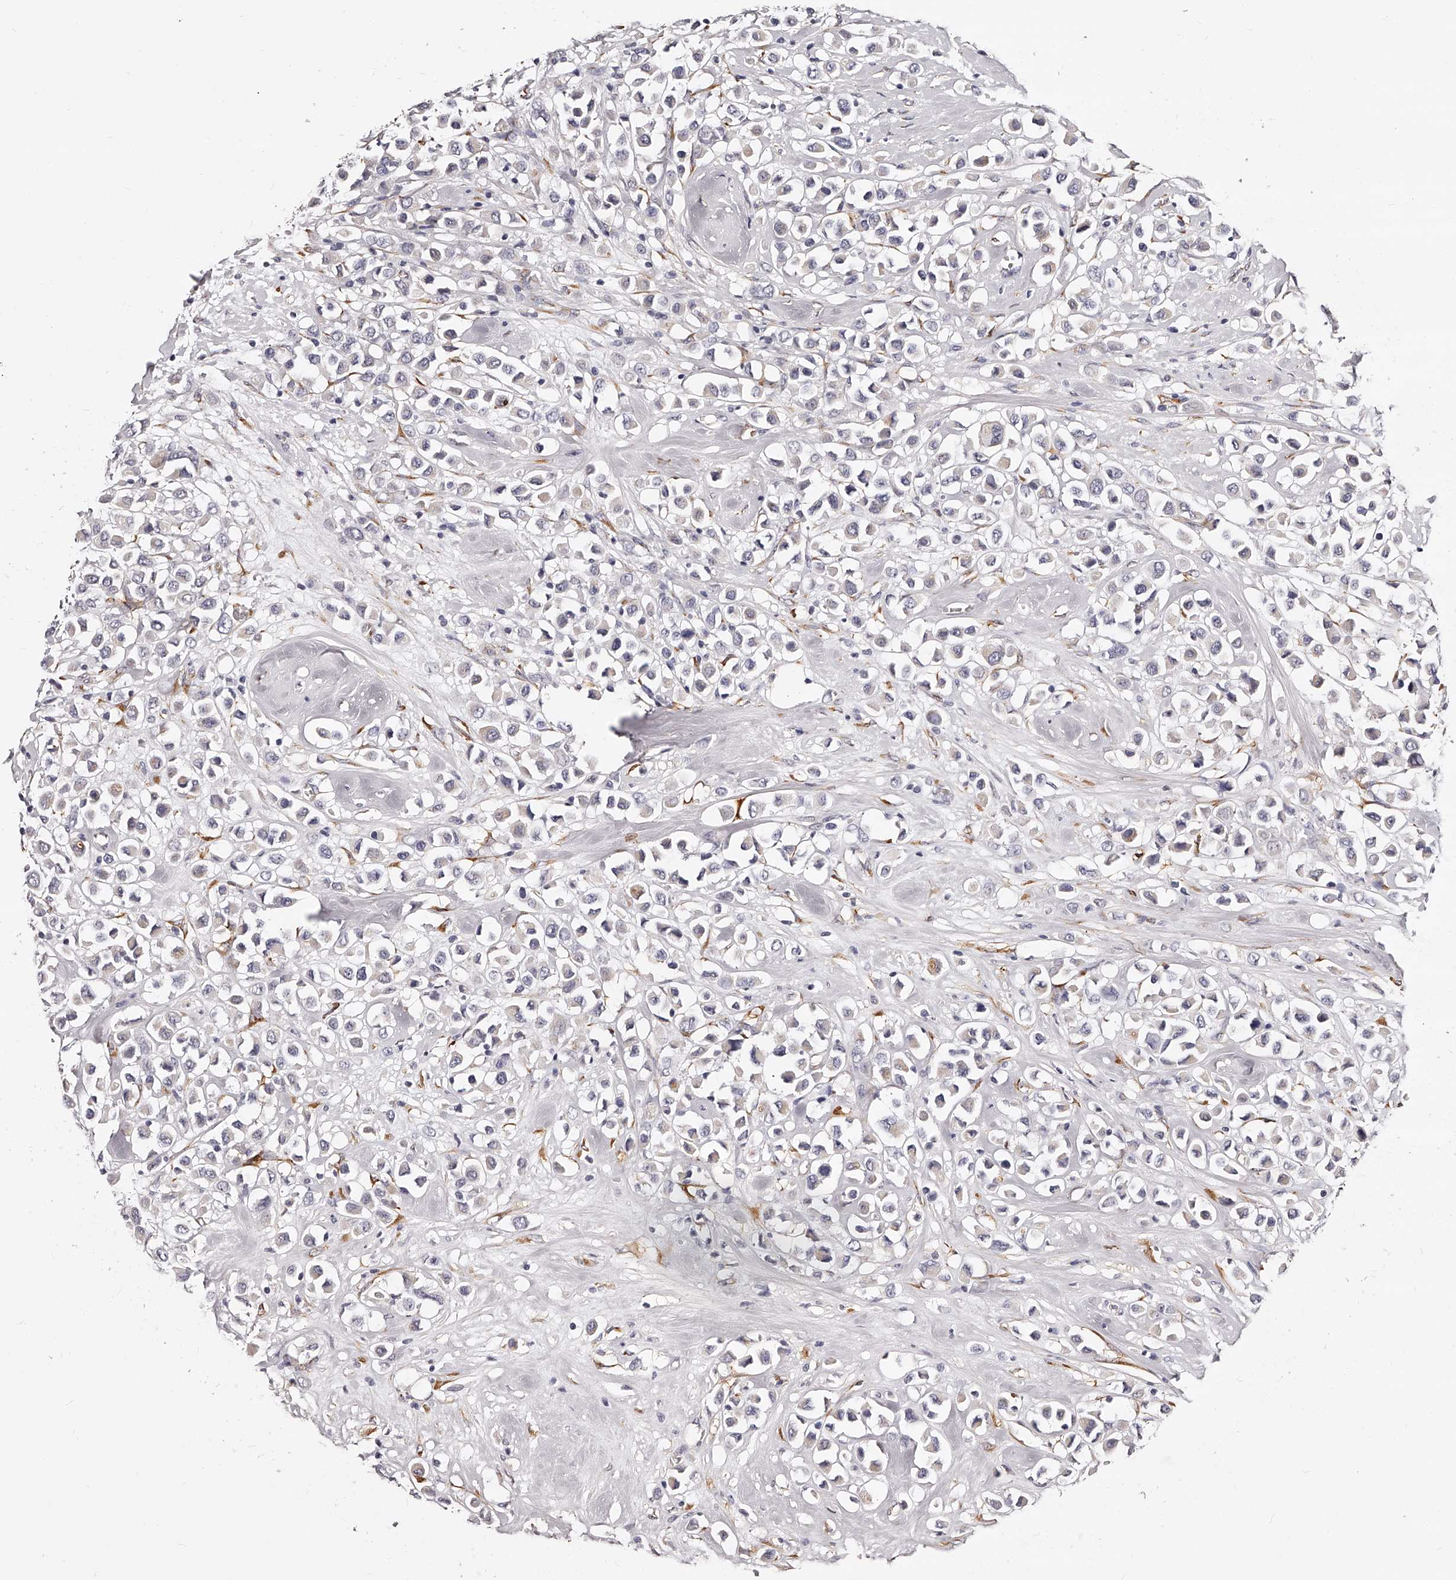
{"staining": {"intensity": "negative", "quantity": "none", "location": "none"}, "tissue": "breast cancer", "cell_type": "Tumor cells", "image_type": "cancer", "snomed": [{"axis": "morphology", "description": "Duct carcinoma"}, {"axis": "topography", "description": "Breast"}], "caption": "IHC photomicrograph of neoplastic tissue: human breast cancer stained with DAB shows no significant protein staining in tumor cells.", "gene": "CD82", "patient": {"sex": "female", "age": 61}}